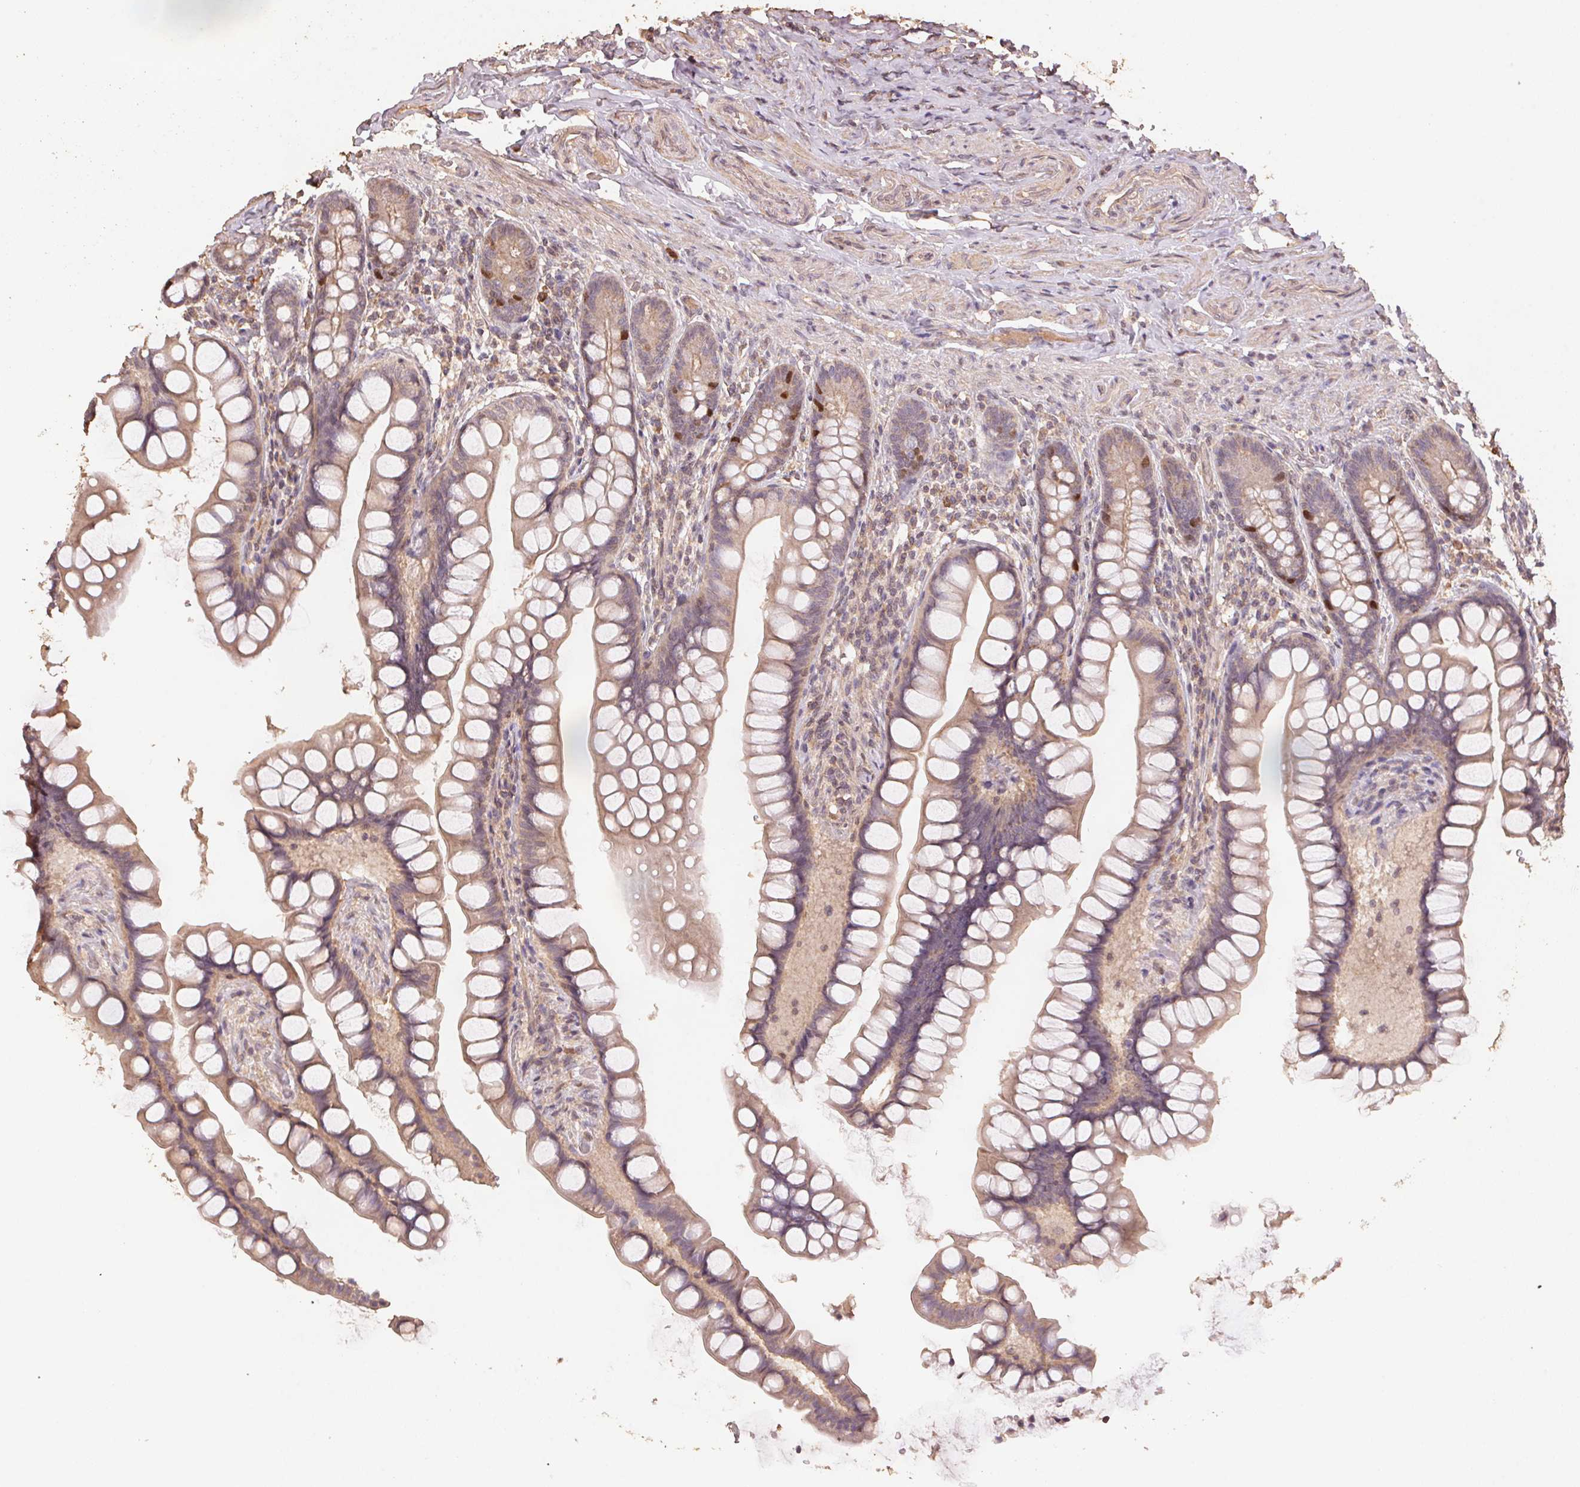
{"staining": {"intensity": "weak", "quantity": "25%-75%", "location": "nuclear"}, "tissue": "small intestine", "cell_type": "Glandular cells", "image_type": "normal", "snomed": [{"axis": "morphology", "description": "Normal tissue, NOS"}, {"axis": "topography", "description": "Small intestine"}], "caption": "Glandular cells exhibit weak nuclear staining in about 25%-75% of cells in benign small intestine.", "gene": "CENPF", "patient": {"sex": "male", "age": 70}}